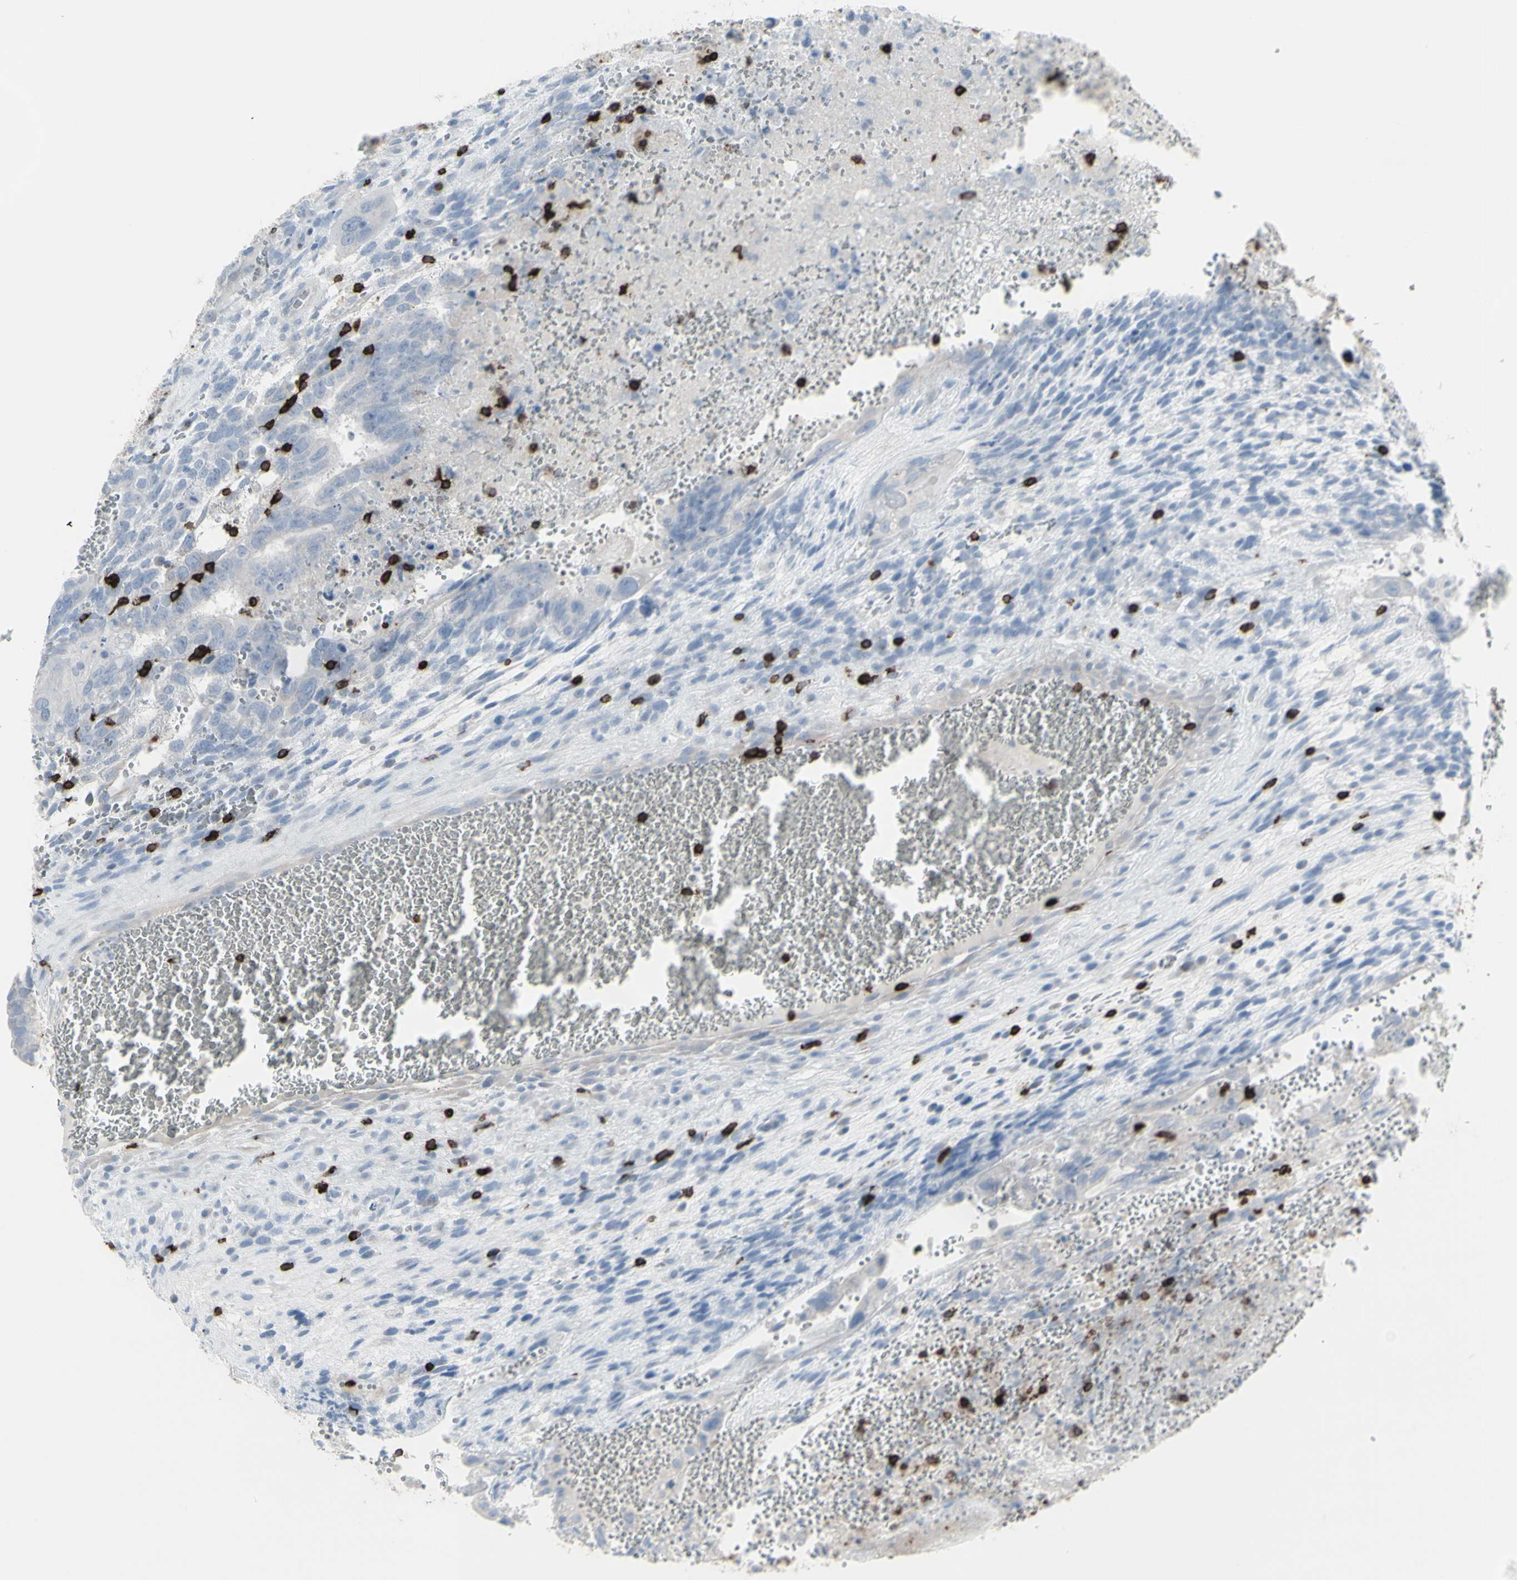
{"staining": {"intensity": "negative", "quantity": "none", "location": "none"}, "tissue": "testis cancer", "cell_type": "Tumor cells", "image_type": "cancer", "snomed": [{"axis": "morphology", "description": "Seminoma, NOS"}, {"axis": "morphology", "description": "Carcinoma, Embryonal, NOS"}, {"axis": "topography", "description": "Testis"}], "caption": "Tumor cells are negative for protein expression in human embryonal carcinoma (testis).", "gene": "CD247", "patient": {"sex": "male", "age": 52}}